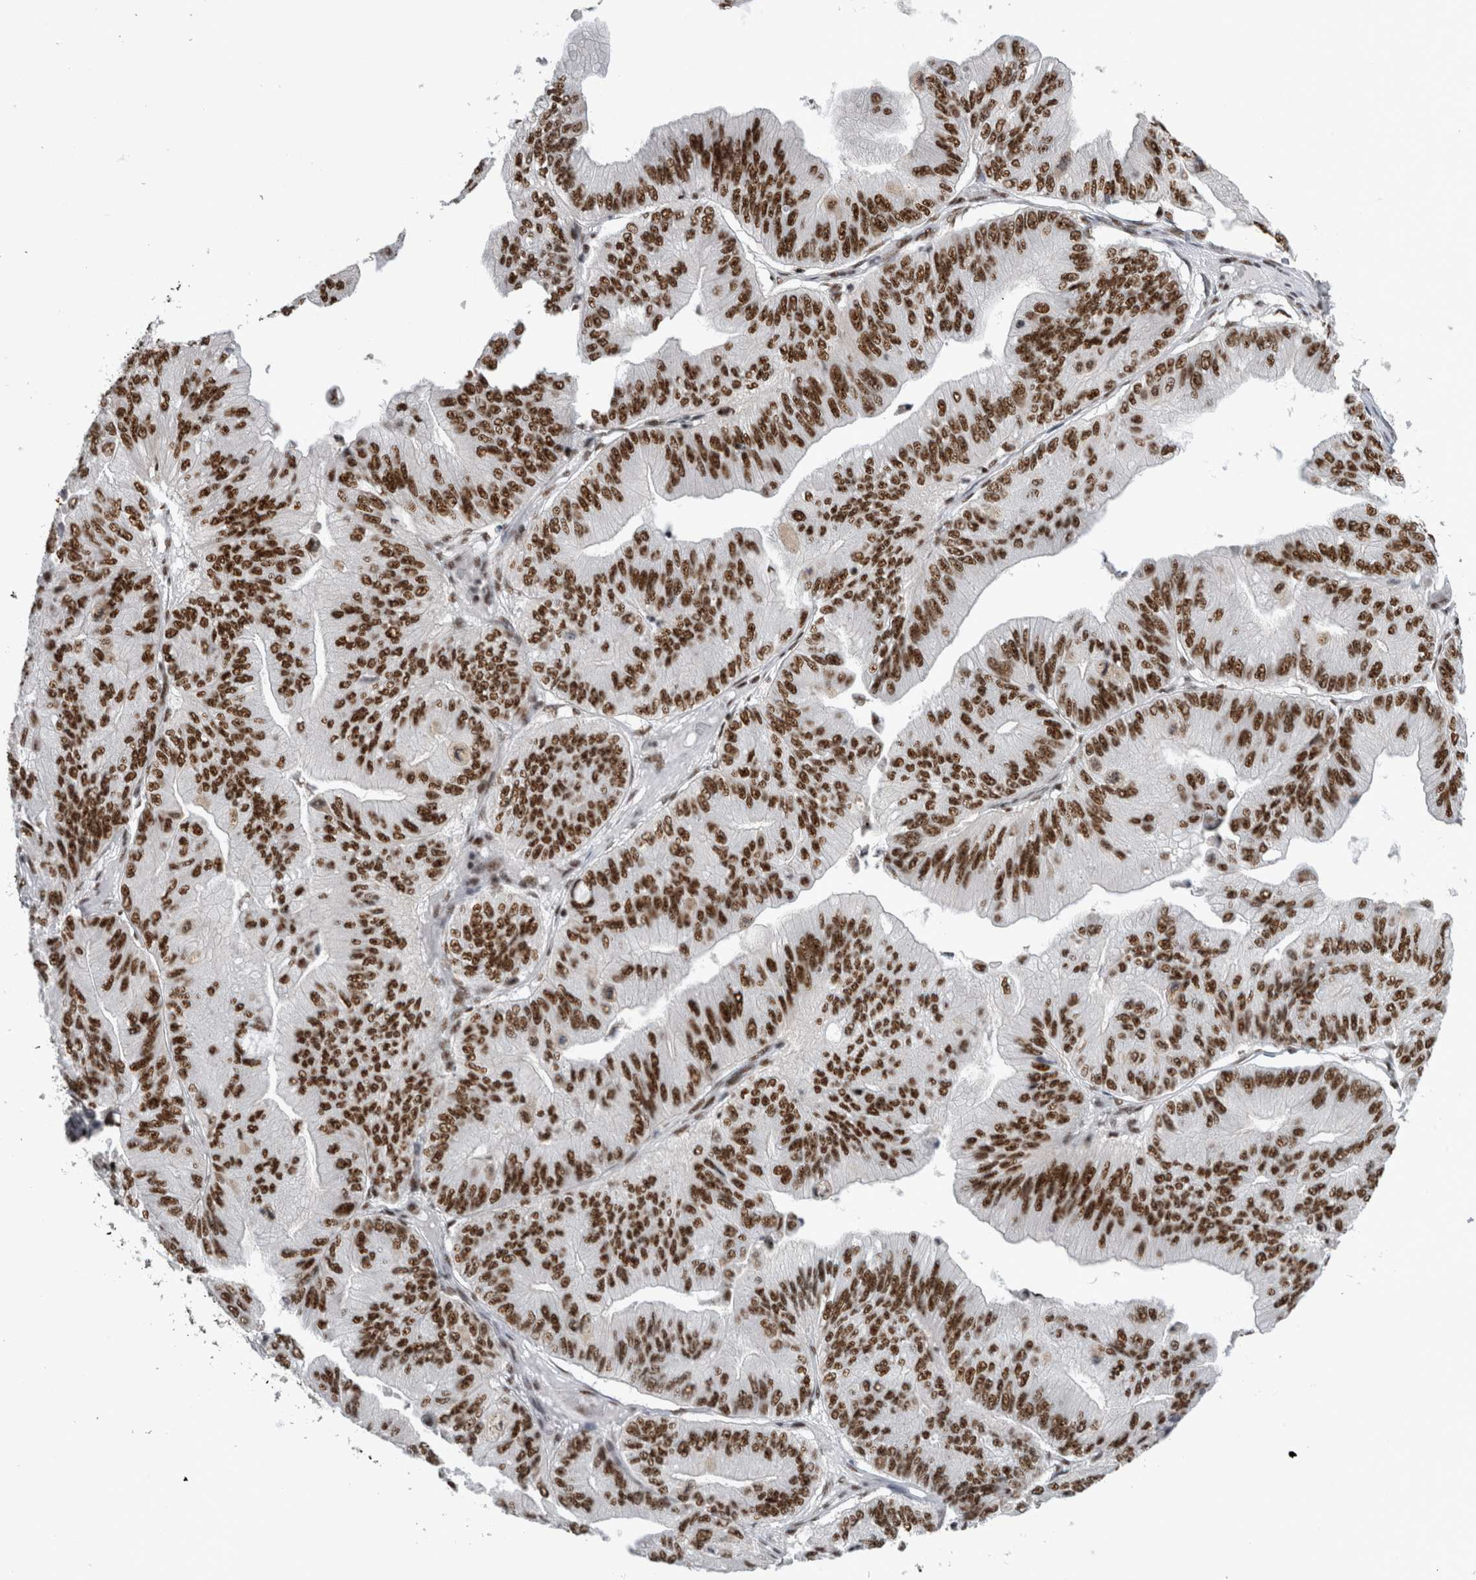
{"staining": {"intensity": "strong", "quantity": ">75%", "location": "nuclear"}, "tissue": "ovarian cancer", "cell_type": "Tumor cells", "image_type": "cancer", "snomed": [{"axis": "morphology", "description": "Cystadenocarcinoma, mucinous, NOS"}, {"axis": "topography", "description": "Ovary"}], "caption": "The micrograph exhibits staining of ovarian cancer, revealing strong nuclear protein staining (brown color) within tumor cells. (DAB (3,3'-diaminobenzidine) IHC, brown staining for protein, blue staining for nuclei).", "gene": "CDK11A", "patient": {"sex": "female", "age": 61}}